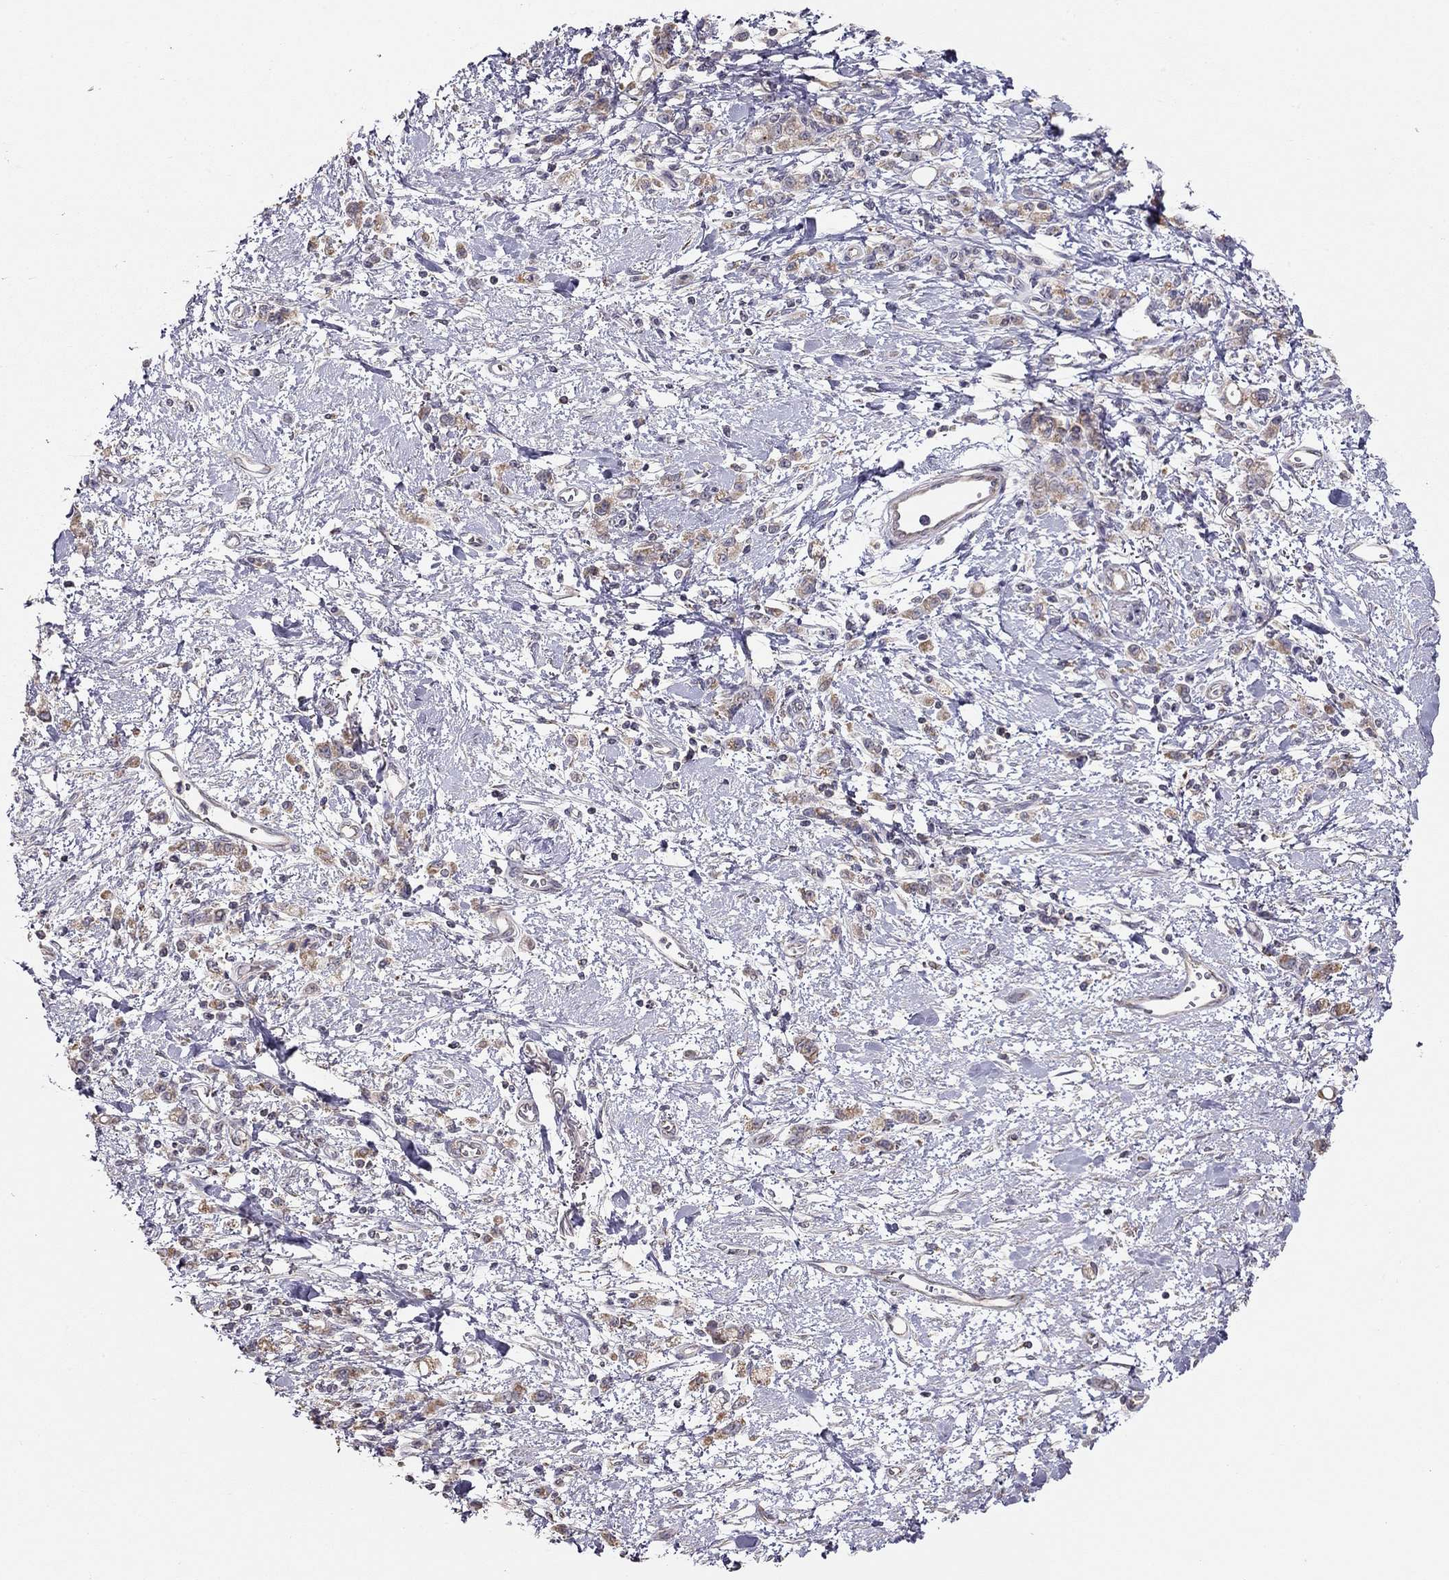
{"staining": {"intensity": "moderate", "quantity": "25%-75%", "location": "cytoplasmic/membranous"}, "tissue": "stomach cancer", "cell_type": "Tumor cells", "image_type": "cancer", "snomed": [{"axis": "morphology", "description": "Adenocarcinoma, NOS"}, {"axis": "topography", "description": "Stomach"}], "caption": "Protein analysis of stomach adenocarcinoma tissue demonstrates moderate cytoplasmic/membranous expression in approximately 25%-75% of tumor cells.", "gene": "LRIT3", "patient": {"sex": "male", "age": 77}}